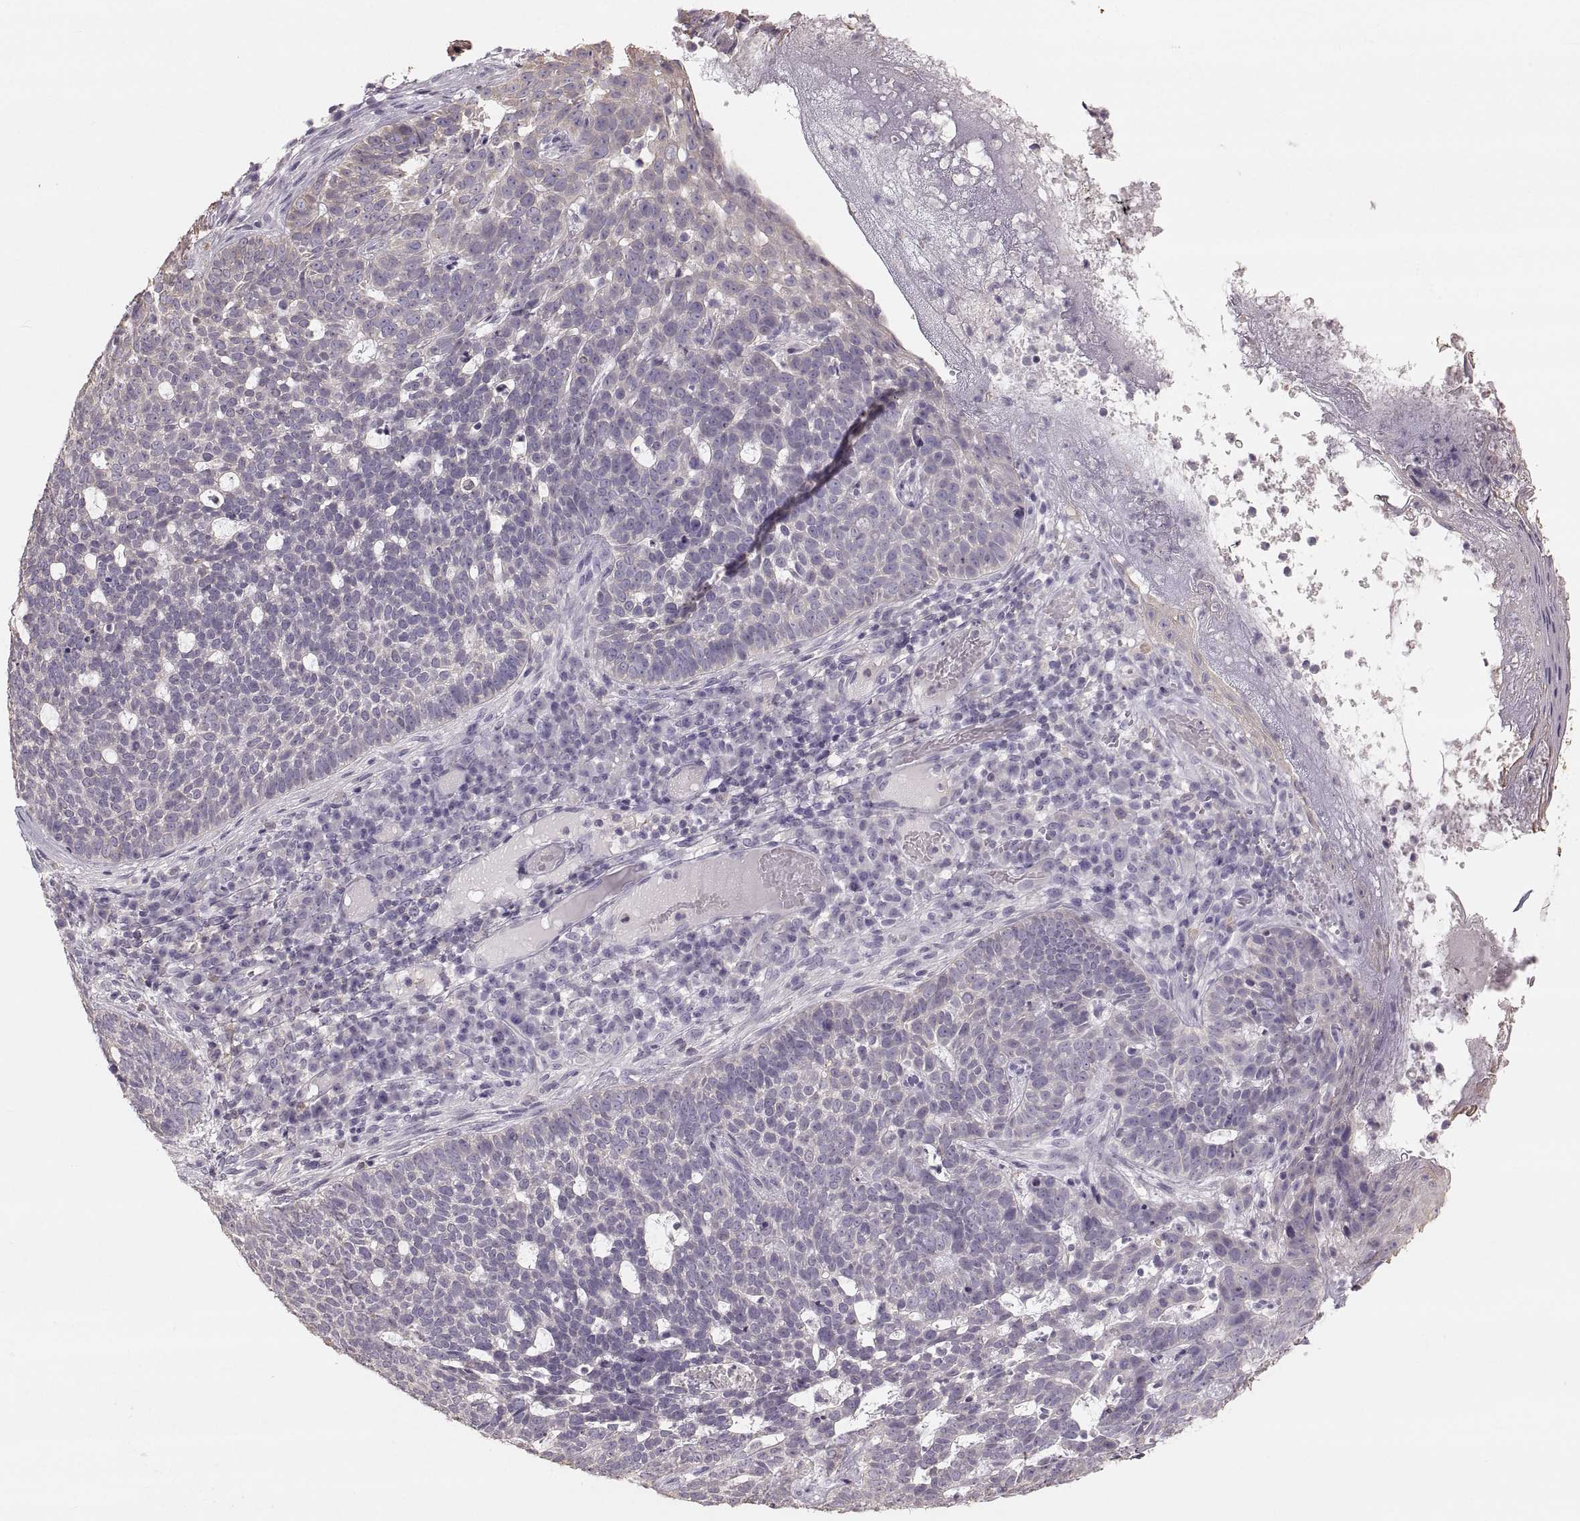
{"staining": {"intensity": "negative", "quantity": "none", "location": "none"}, "tissue": "skin cancer", "cell_type": "Tumor cells", "image_type": "cancer", "snomed": [{"axis": "morphology", "description": "Basal cell carcinoma"}, {"axis": "topography", "description": "Skin"}], "caption": "This is a image of immunohistochemistry staining of basal cell carcinoma (skin), which shows no positivity in tumor cells.", "gene": "RUNDC3A", "patient": {"sex": "female", "age": 69}}